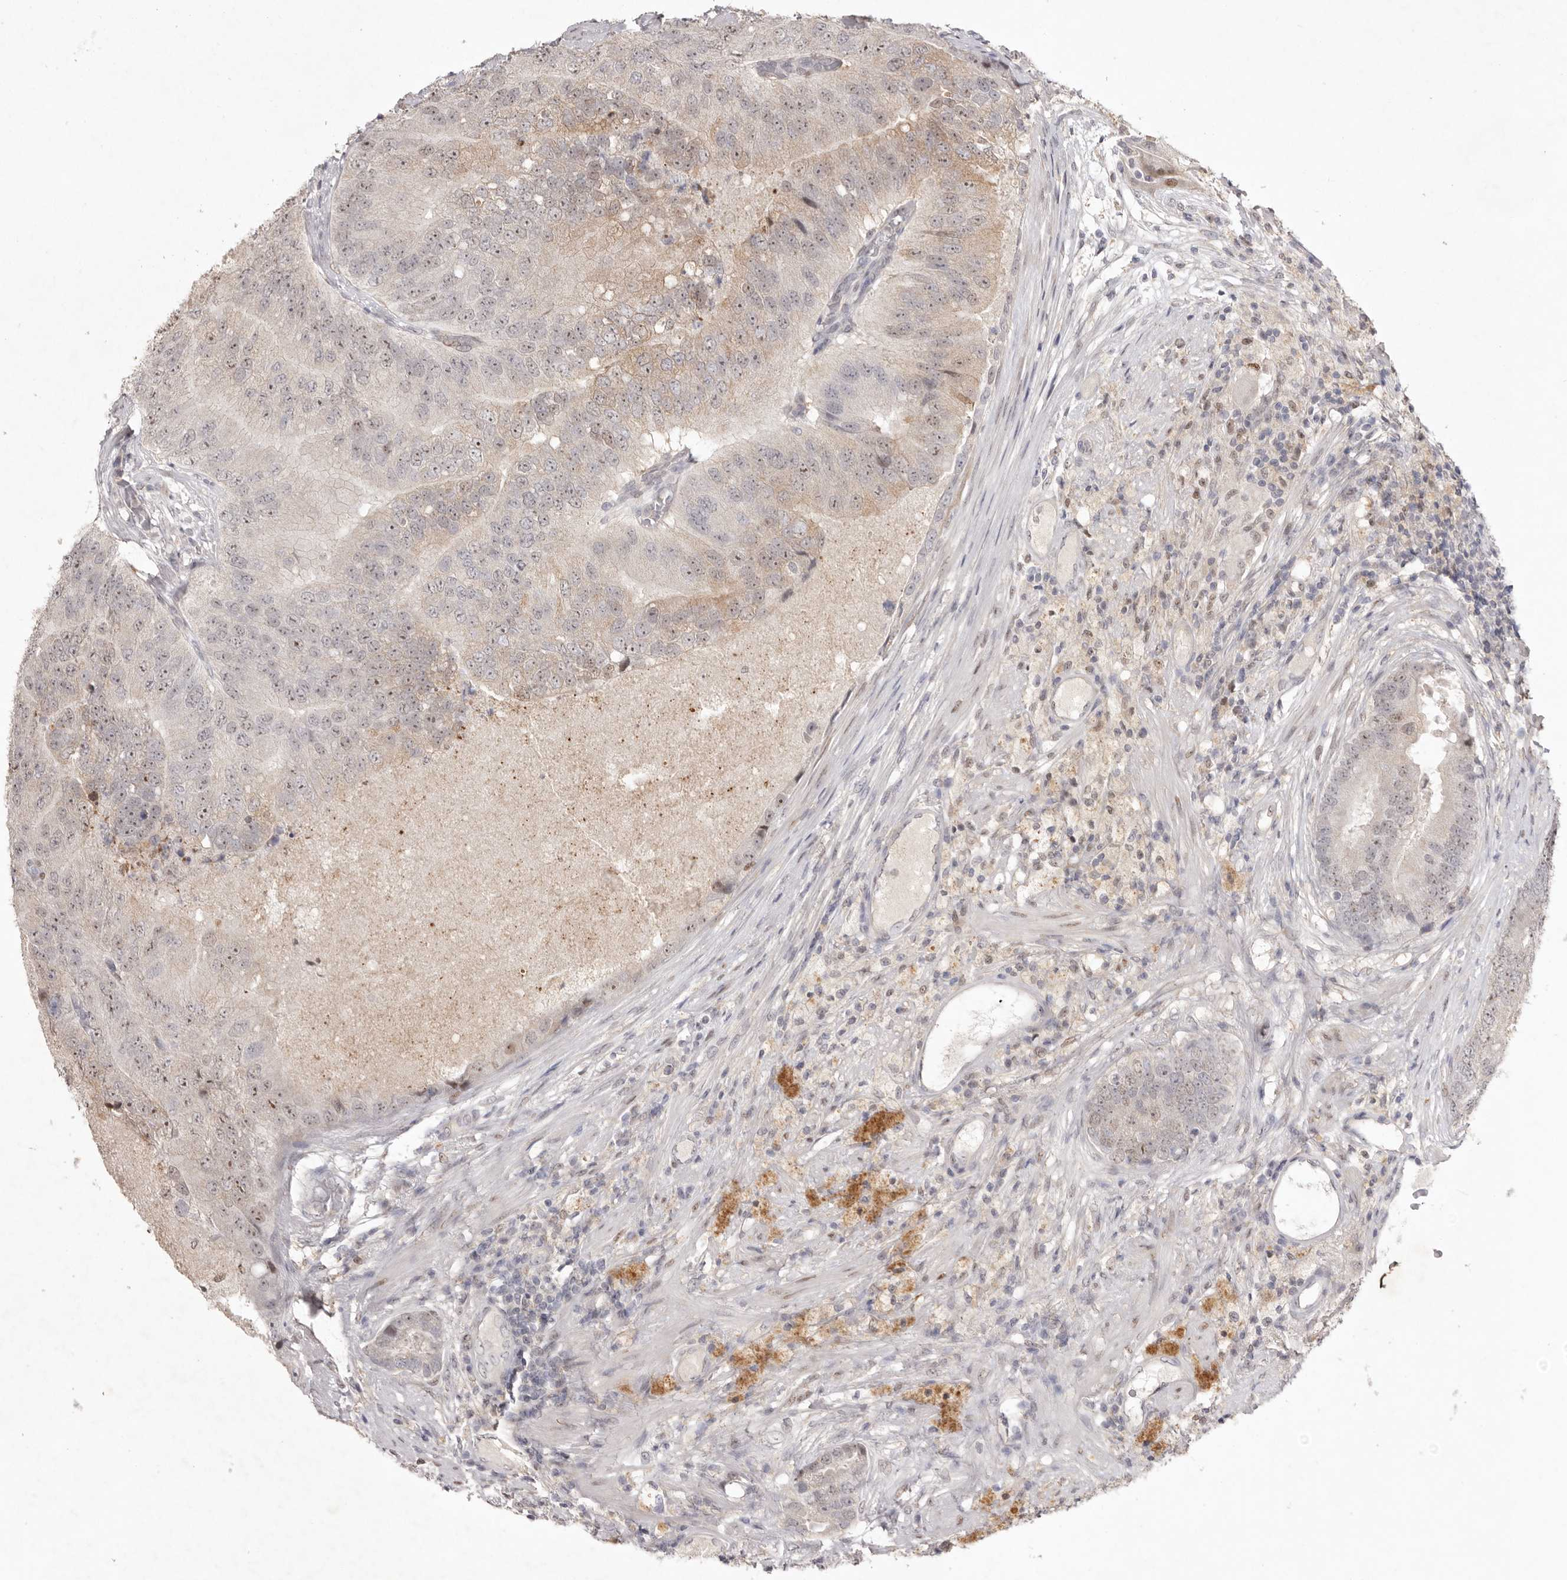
{"staining": {"intensity": "weak", "quantity": "25%-75%", "location": "cytoplasmic/membranous,nuclear"}, "tissue": "prostate cancer", "cell_type": "Tumor cells", "image_type": "cancer", "snomed": [{"axis": "morphology", "description": "Adenocarcinoma, High grade"}, {"axis": "topography", "description": "Prostate"}], "caption": "Immunohistochemistry (IHC) histopathology image of prostate cancer (high-grade adenocarcinoma) stained for a protein (brown), which displays low levels of weak cytoplasmic/membranous and nuclear expression in about 25%-75% of tumor cells.", "gene": "TADA1", "patient": {"sex": "male", "age": 70}}